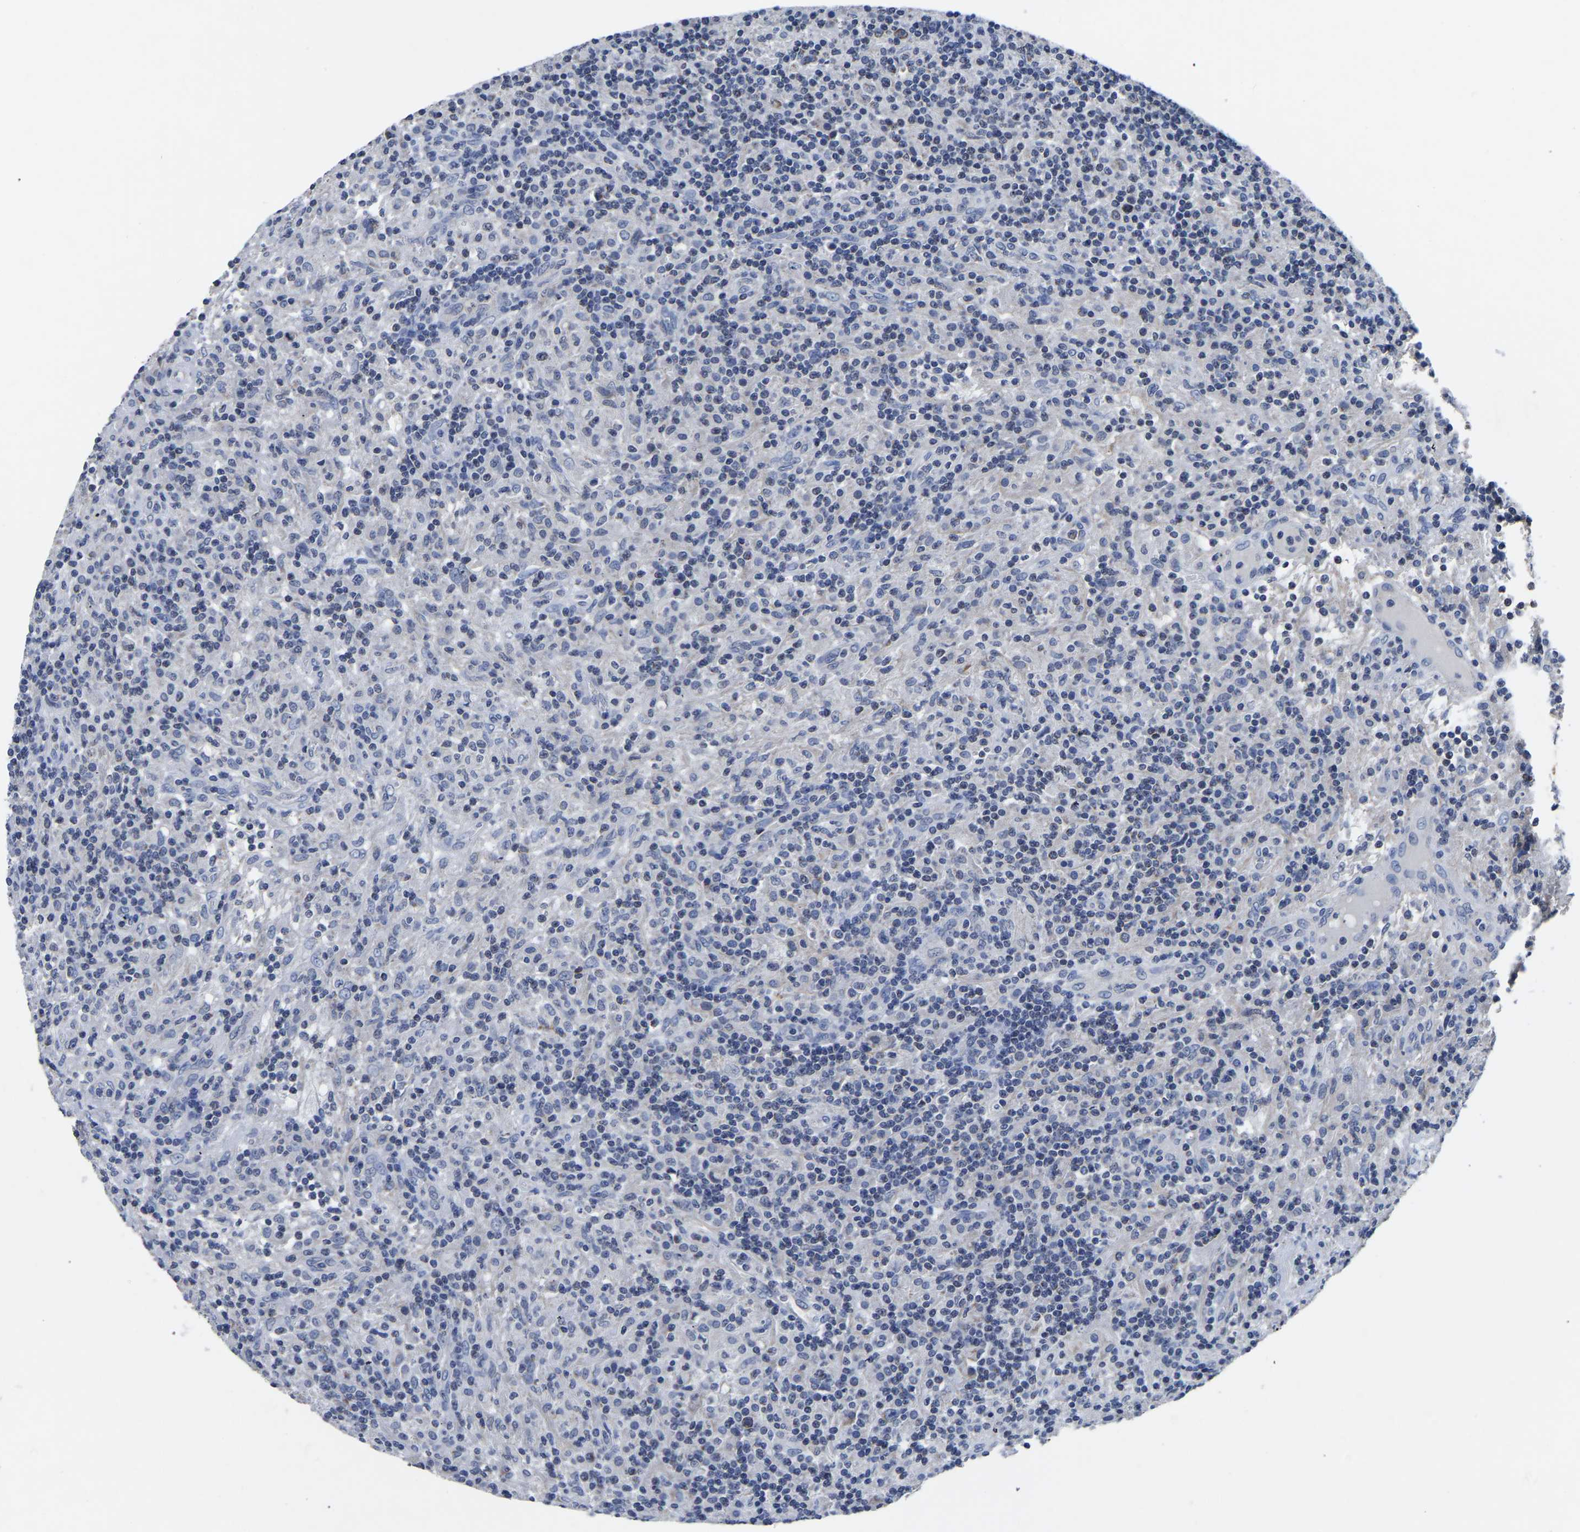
{"staining": {"intensity": "moderate", "quantity": "<25%", "location": "cytoplasmic/membranous"}, "tissue": "lymphoma", "cell_type": "Tumor cells", "image_type": "cancer", "snomed": [{"axis": "morphology", "description": "Hodgkin's disease, NOS"}, {"axis": "topography", "description": "Lymph node"}], "caption": "Protein staining of lymphoma tissue exhibits moderate cytoplasmic/membranous staining in approximately <25% of tumor cells. Using DAB (brown) and hematoxylin (blue) stains, captured at high magnification using brightfield microscopy.", "gene": "FGD5", "patient": {"sex": "male", "age": 70}}